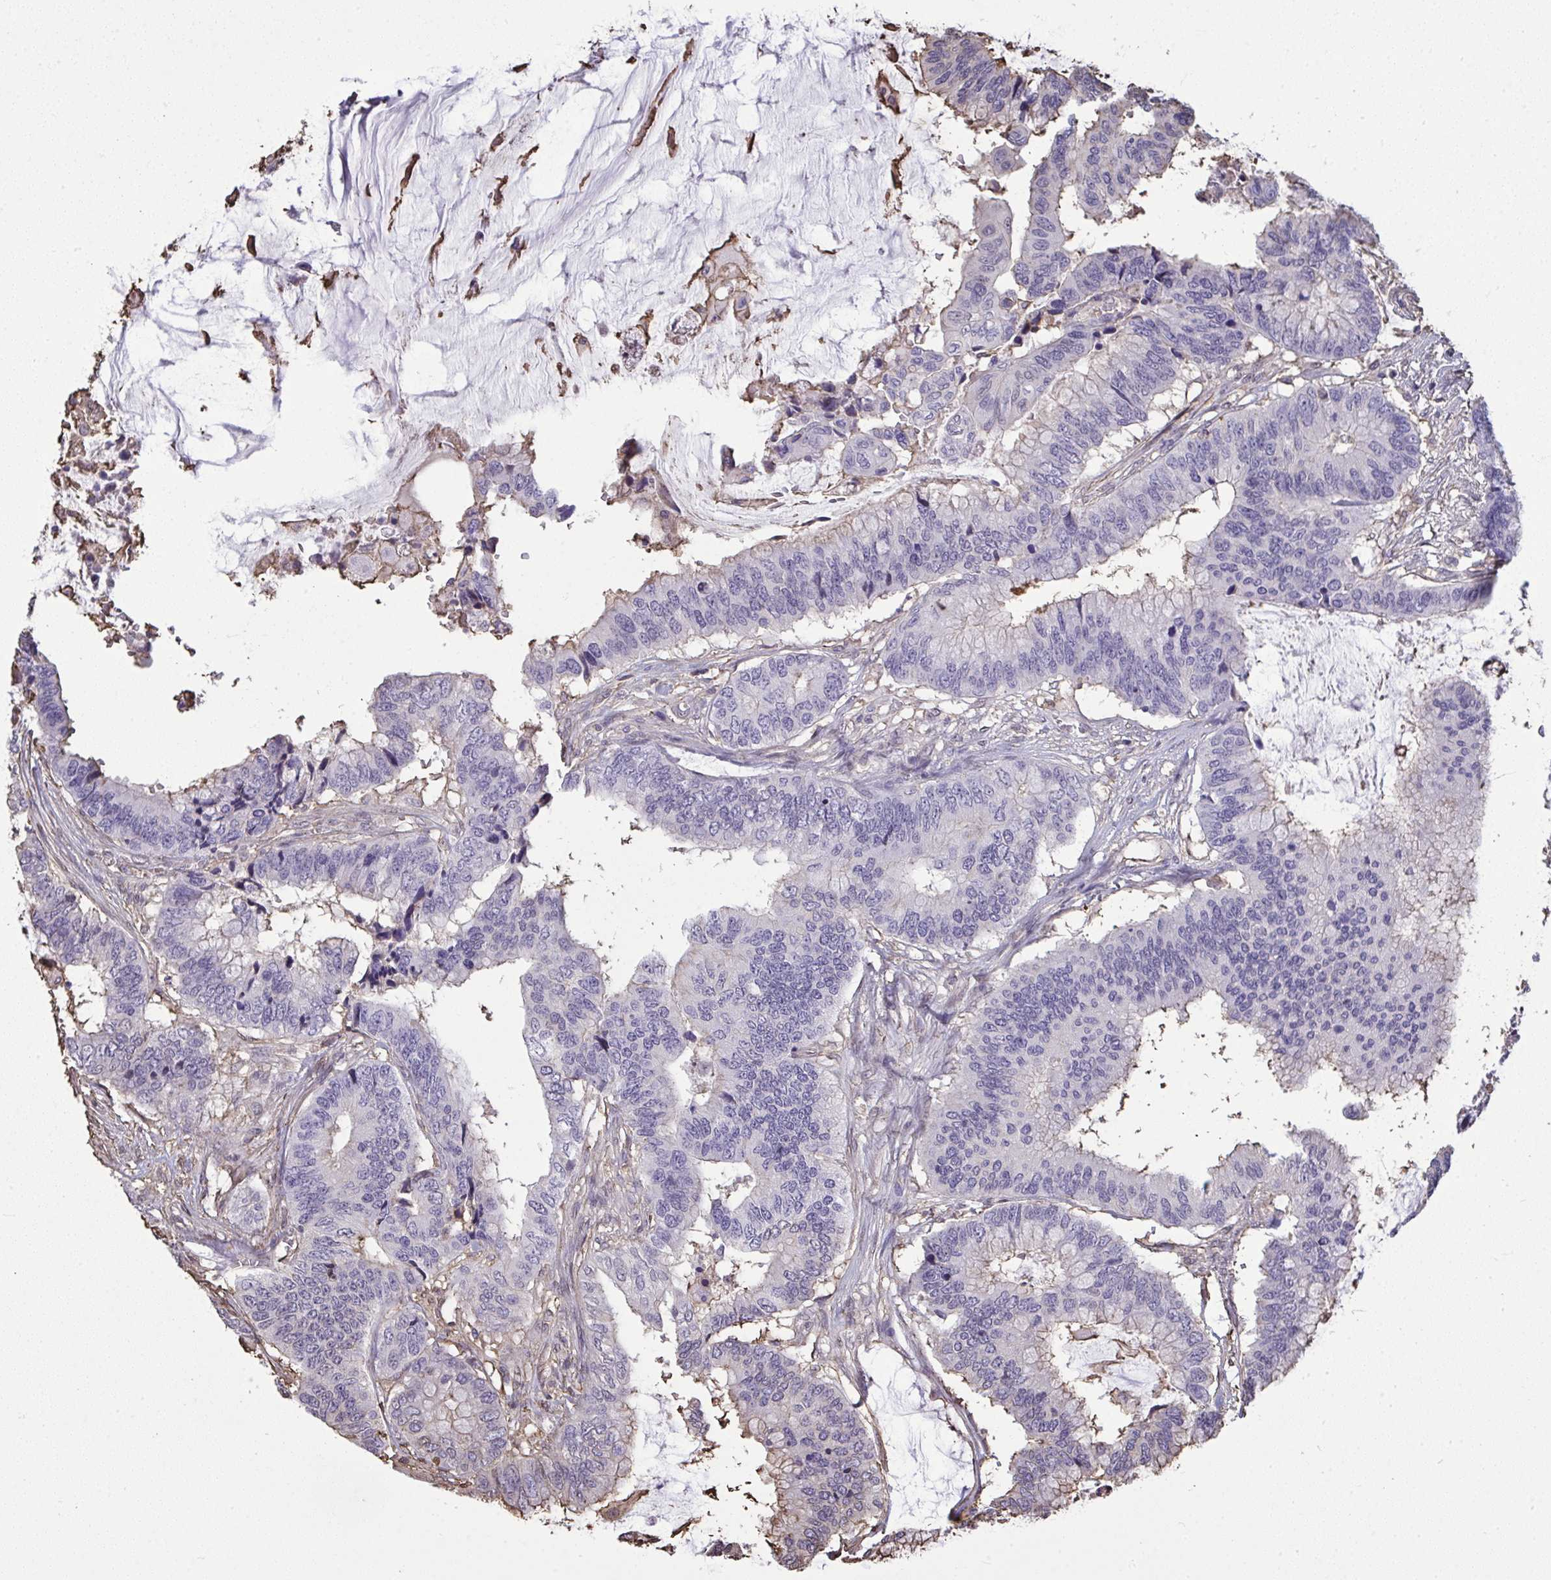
{"staining": {"intensity": "negative", "quantity": "none", "location": "none"}, "tissue": "colorectal cancer", "cell_type": "Tumor cells", "image_type": "cancer", "snomed": [{"axis": "morphology", "description": "Adenocarcinoma, NOS"}, {"axis": "topography", "description": "Rectum"}], "caption": "This is an immunohistochemistry (IHC) photomicrograph of human colorectal adenocarcinoma. There is no positivity in tumor cells.", "gene": "ANXA5", "patient": {"sex": "female", "age": 59}}